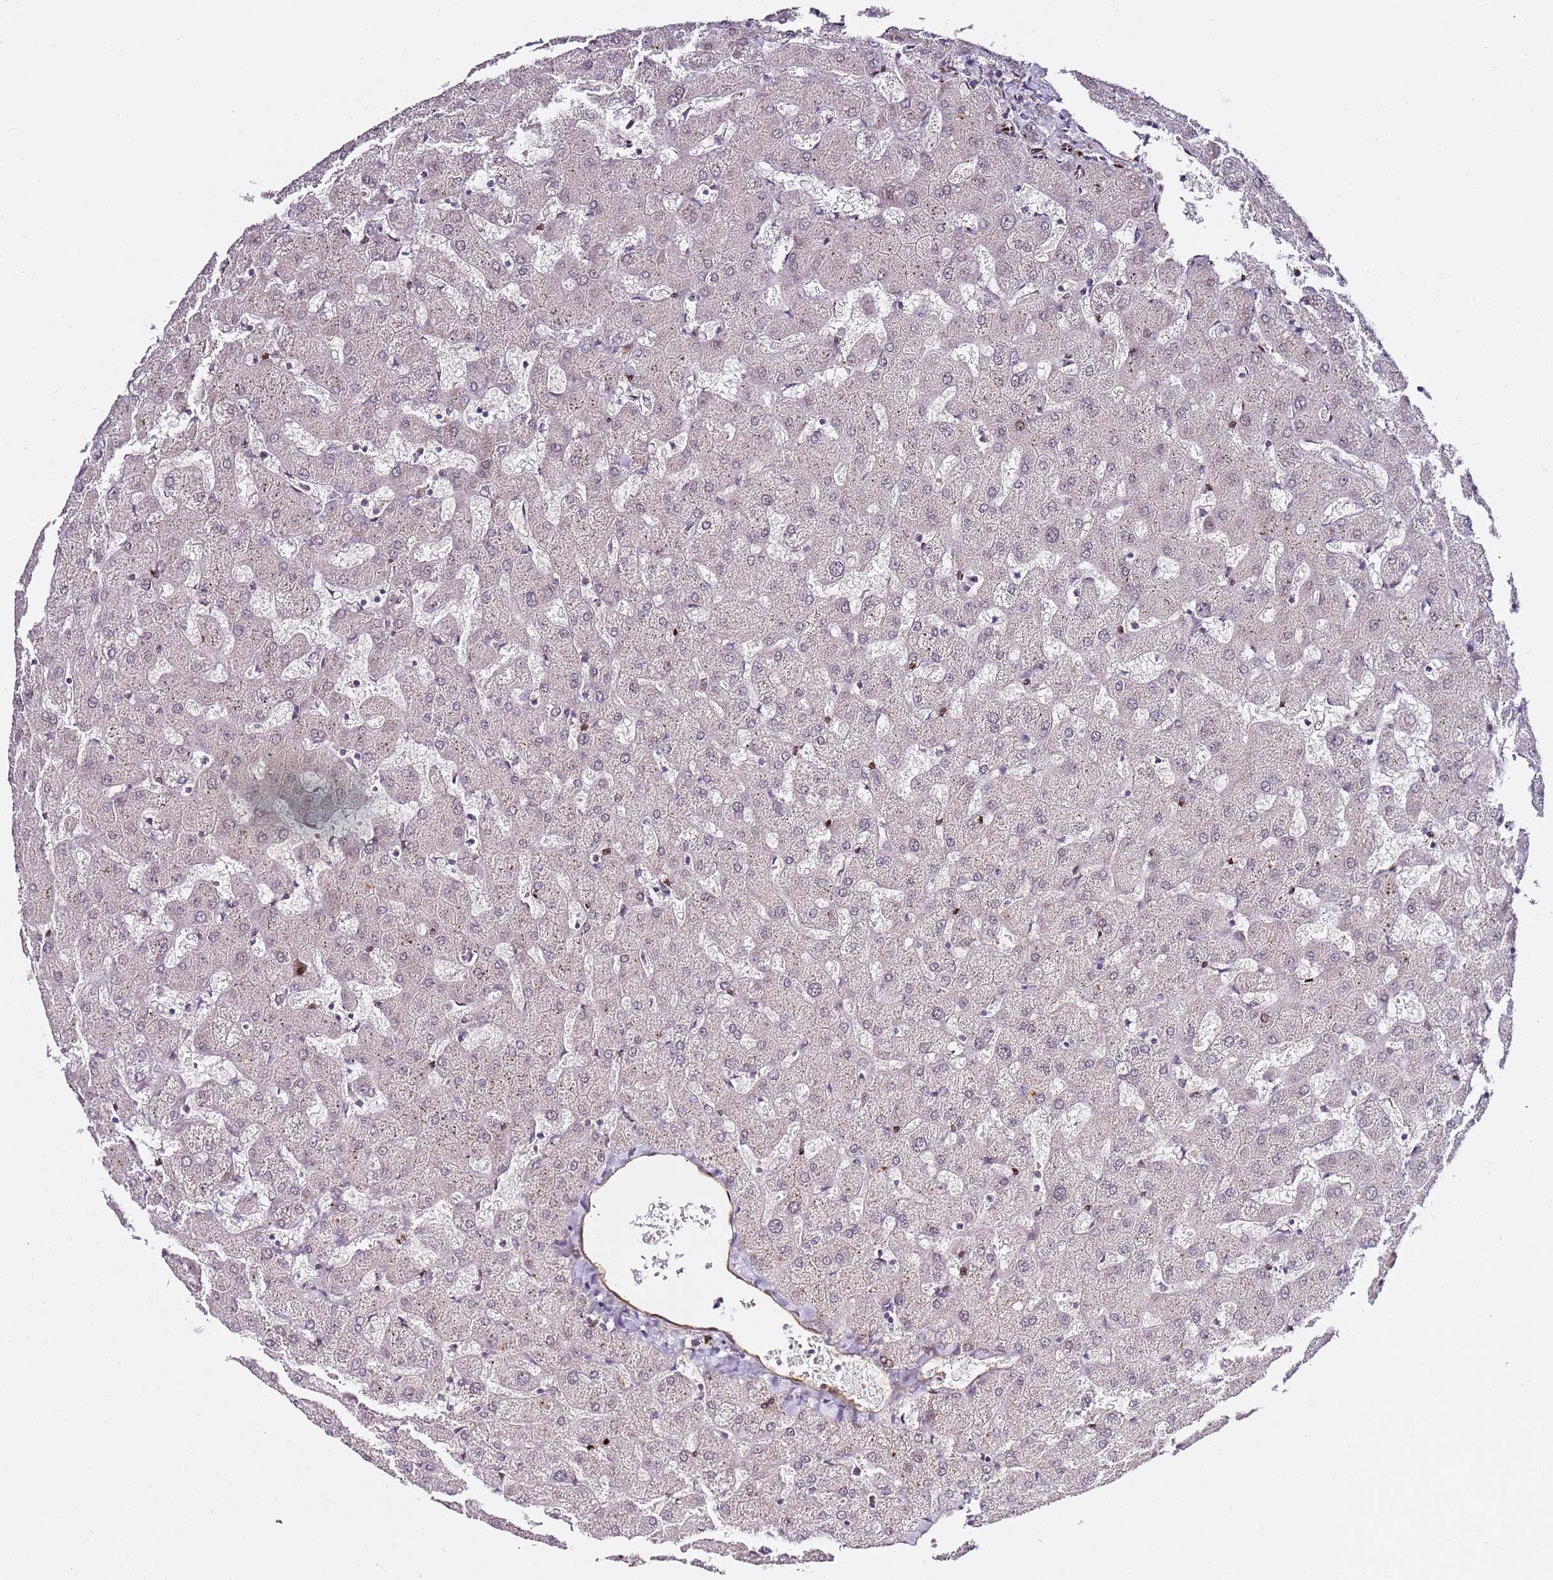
{"staining": {"intensity": "negative", "quantity": "none", "location": "none"}, "tissue": "liver", "cell_type": "Cholangiocytes", "image_type": "normal", "snomed": [{"axis": "morphology", "description": "Normal tissue, NOS"}, {"axis": "topography", "description": "Liver"}], "caption": "High power microscopy image of an IHC histopathology image of unremarkable liver, revealing no significant expression in cholangiocytes.", "gene": "EPS8L1", "patient": {"sex": "female", "age": 63}}